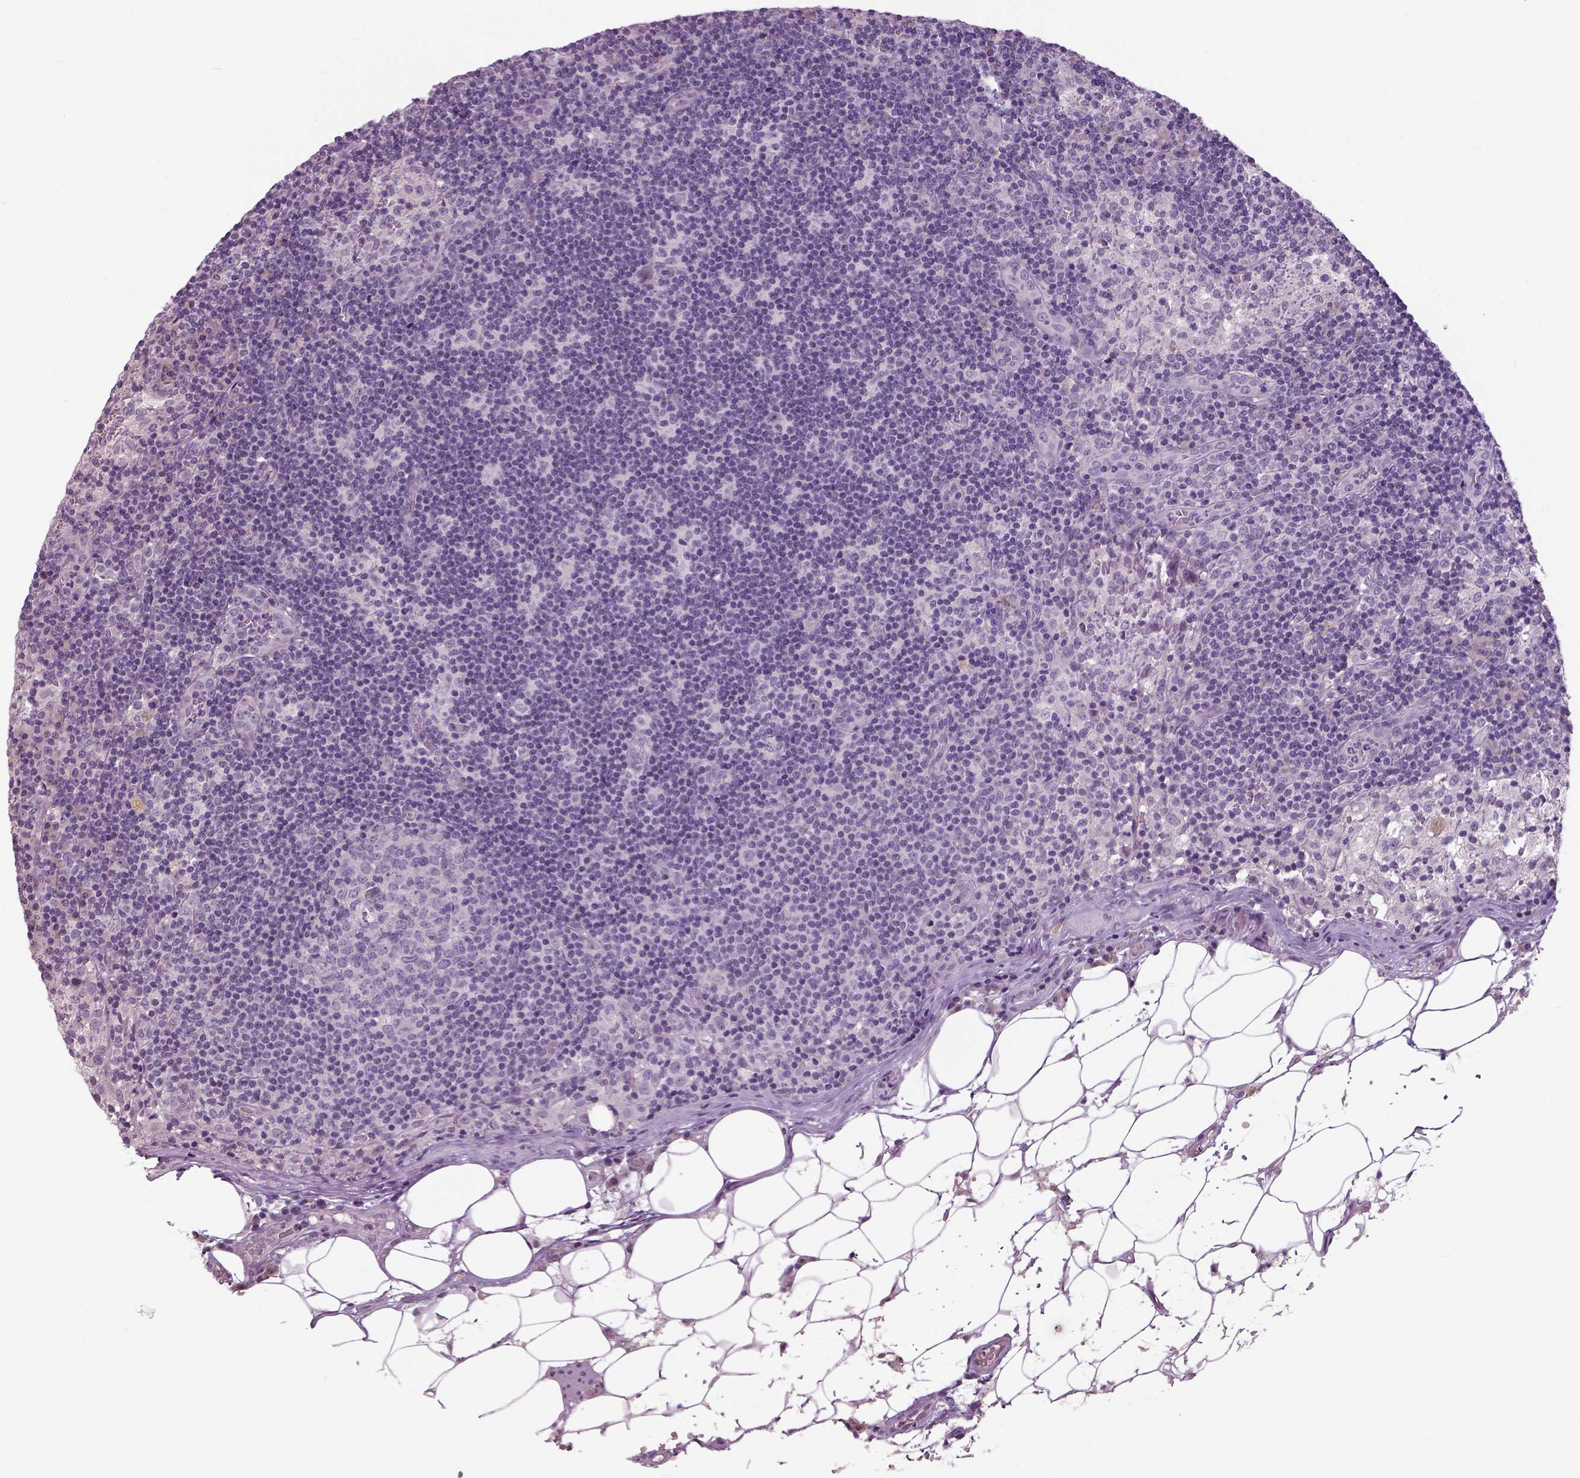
{"staining": {"intensity": "negative", "quantity": "none", "location": "none"}, "tissue": "lymph node", "cell_type": "Germinal center cells", "image_type": "normal", "snomed": [{"axis": "morphology", "description": "Normal tissue, NOS"}, {"axis": "topography", "description": "Lymph node"}], "caption": "This histopathology image is of benign lymph node stained with IHC to label a protein in brown with the nuclei are counter-stained blue. There is no positivity in germinal center cells.", "gene": "NECAB1", "patient": {"sex": "male", "age": 62}}